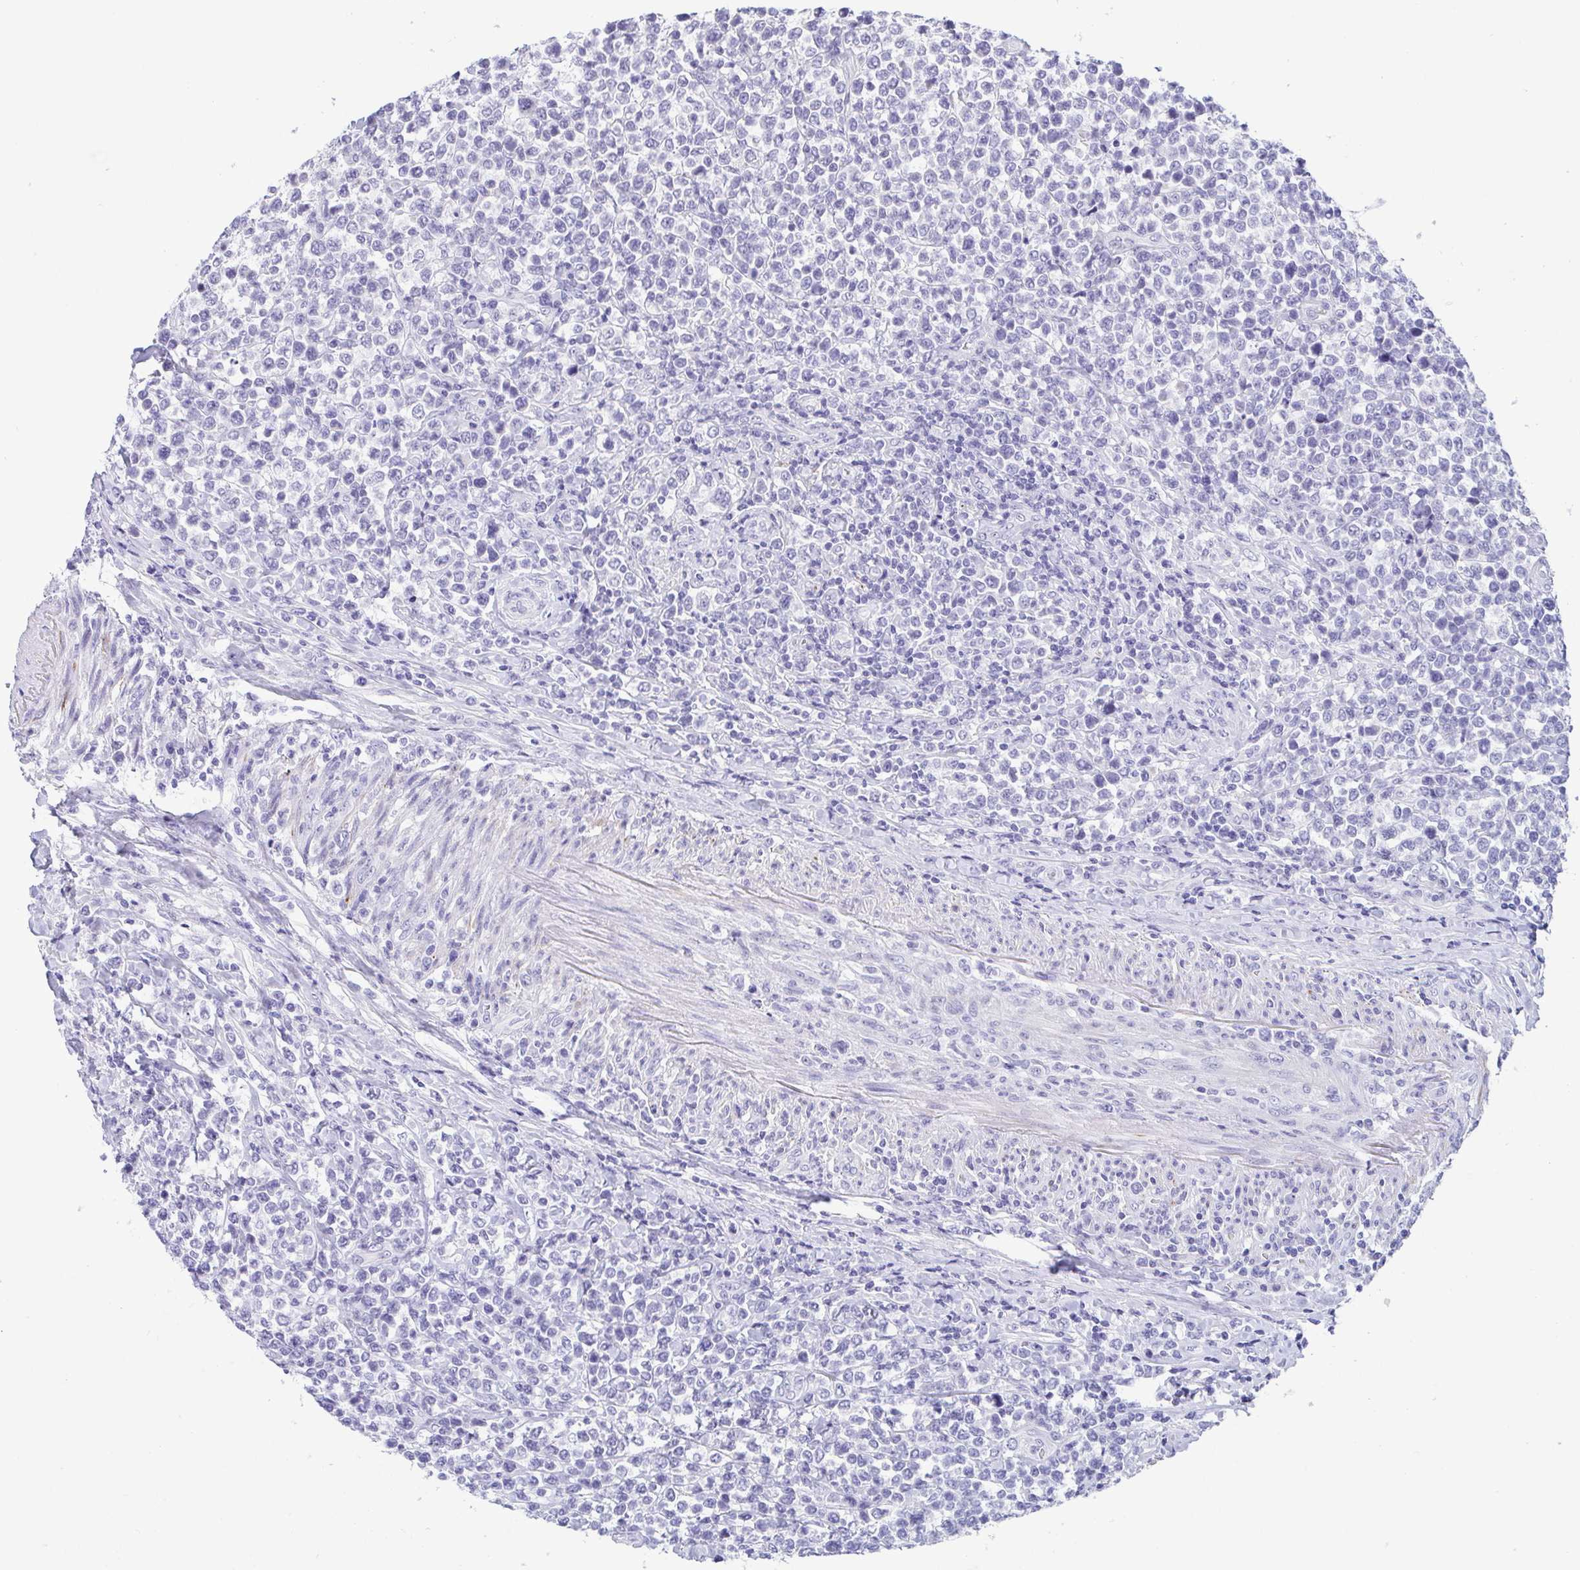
{"staining": {"intensity": "negative", "quantity": "none", "location": "none"}, "tissue": "lymphoma", "cell_type": "Tumor cells", "image_type": "cancer", "snomed": [{"axis": "morphology", "description": "Malignant lymphoma, non-Hodgkin's type, High grade"}, {"axis": "topography", "description": "Soft tissue"}], "caption": "Immunohistochemistry (IHC) of human malignant lymphoma, non-Hodgkin's type (high-grade) exhibits no staining in tumor cells. The staining was performed using DAB to visualize the protein expression in brown, while the nuclei were stained in blue with hematoxylin (Magnification: 20x).", "gene": "MYL7", "patient": {"sex": "female", "age": 56}}